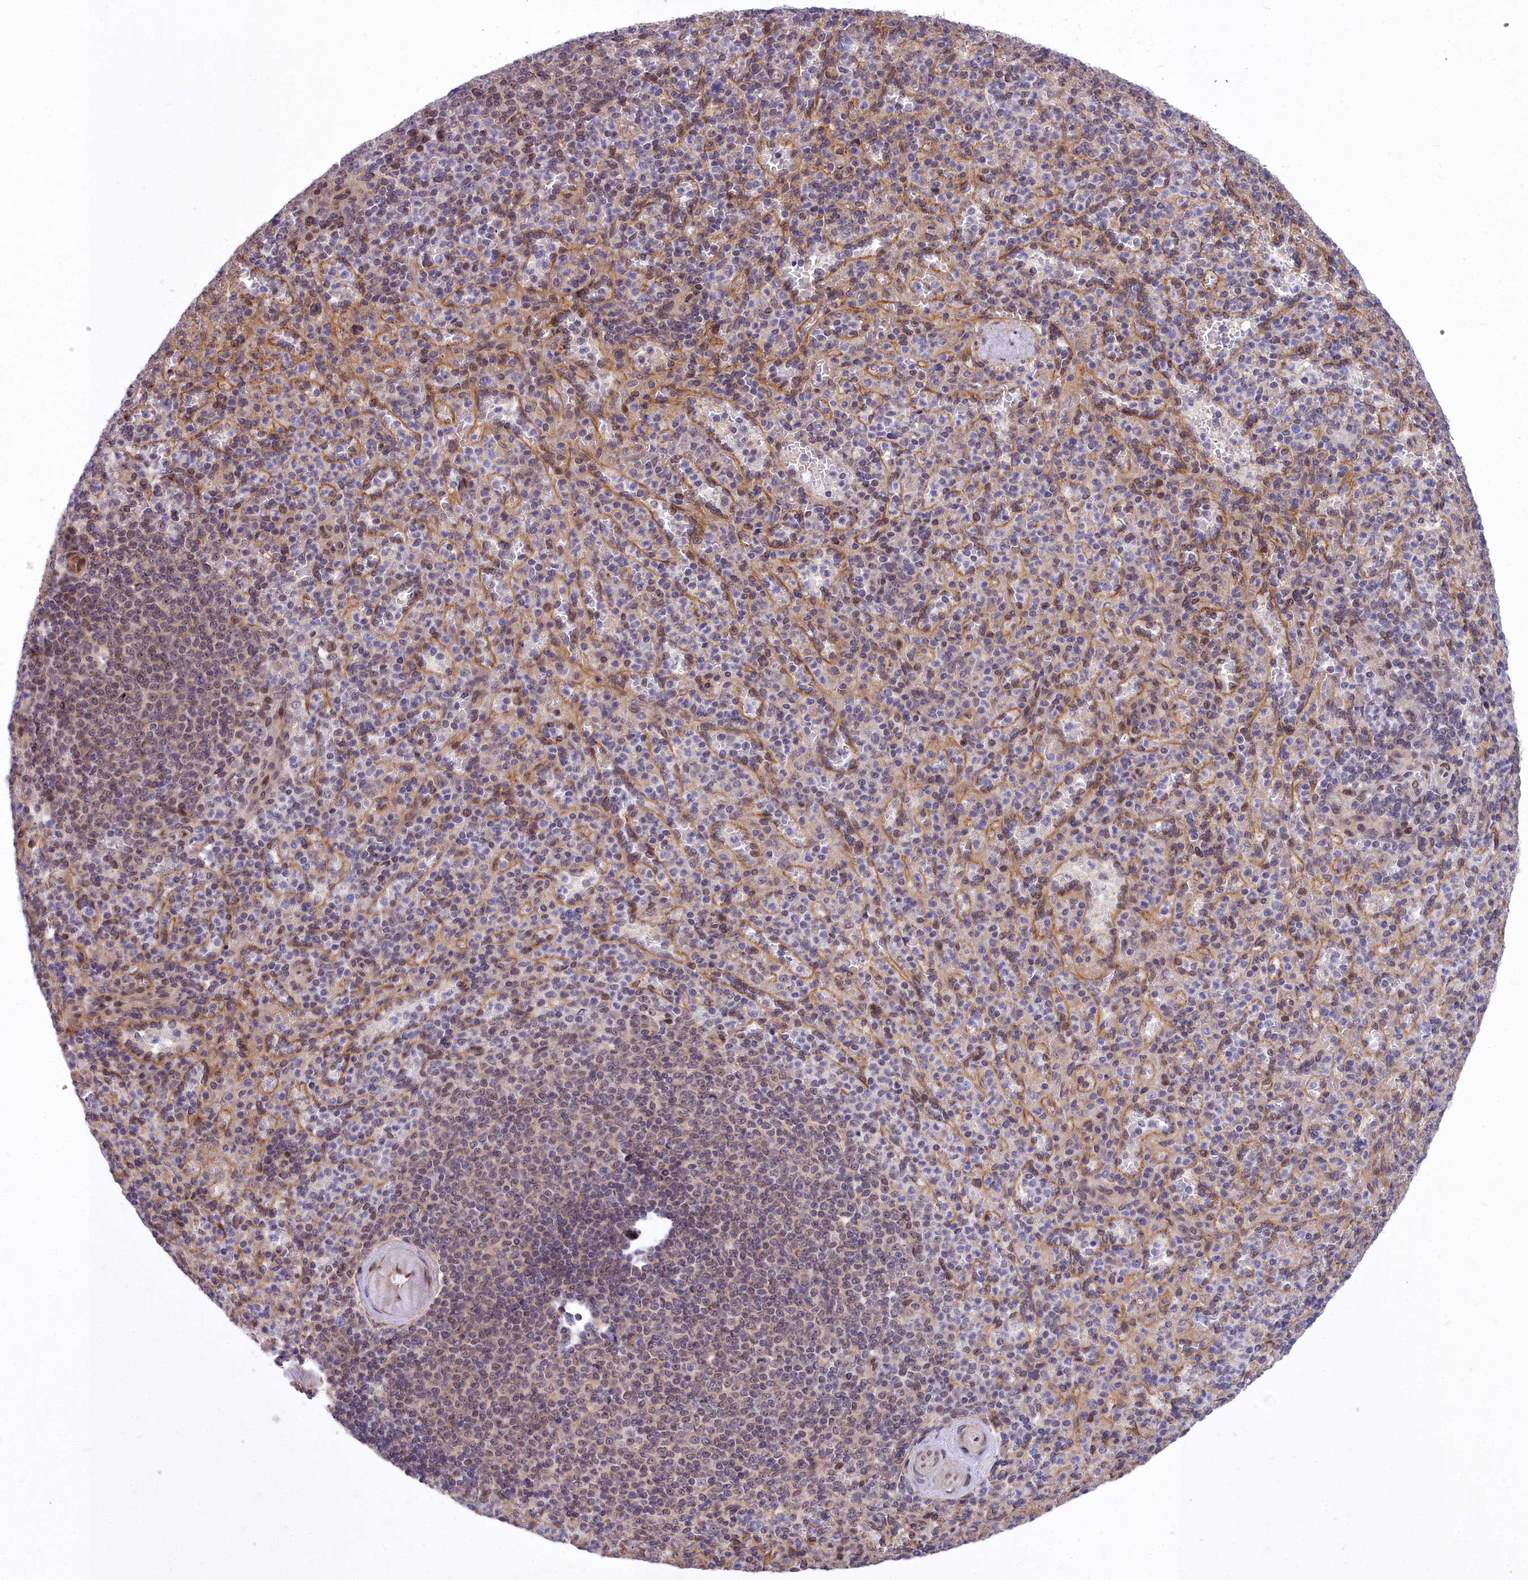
{"staining": {"intensity": "moderate", "quantity": "25%-75%", "location": "cytoplasmic/membranous"}, "tissue": "spleen", "cell_type": "Cells in red pulp", "image_type": "normal", "snomed": [{"axis": "morphology", "description": "Normal tissue, NOS"}, {"axis": "topography", "description": "Spleen"}], "caption": "The histopathology image shows a brown stain indicating the presence of a protein in the cytoplasmic/membranous of cells in red pulp in spleen.", "gene": "ABCB8", "patient": {"sex": "female", "age": 74}}